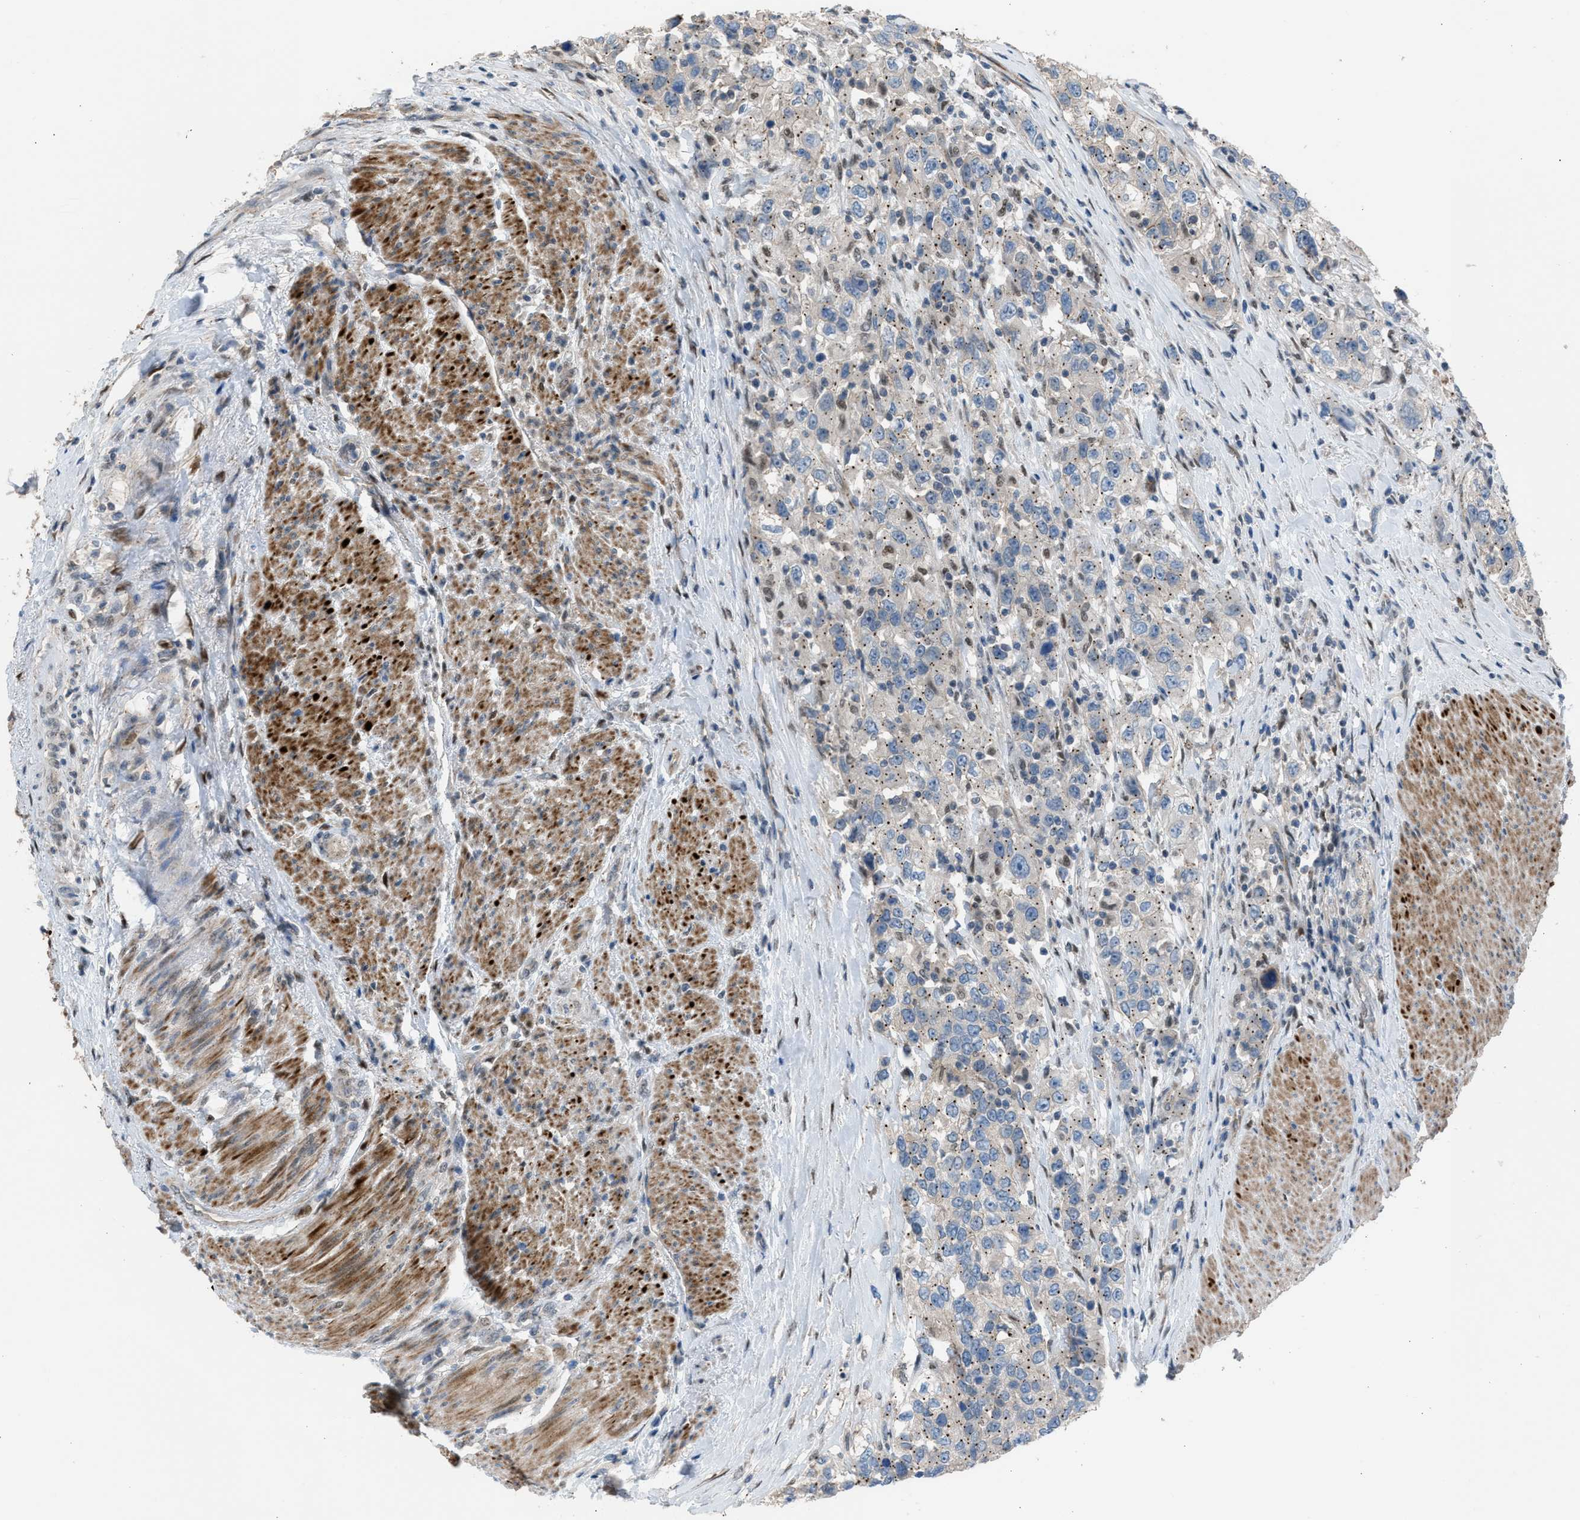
{"staining": {"intensity": "weak", "quantity": "25%-75%", "location": "cytoplasmic/membranous"}, "tissue": "urothelial cancer", "cell_type": "Tumor cells", "image_type": "cancer", "snomed": [{"axis": "morphology", "description": "Urothelial carcinoma, High grade"}, {"axis": "topography", "description": "Urinary bladder"}], "caption": "Urothelial carcinoma (high-grade) stained for a protein shows weak cytoplasmic/membranous positivity in tumor cells.", "gene": "CRTC1", "patient": {"sex": "female", "age": 80}}